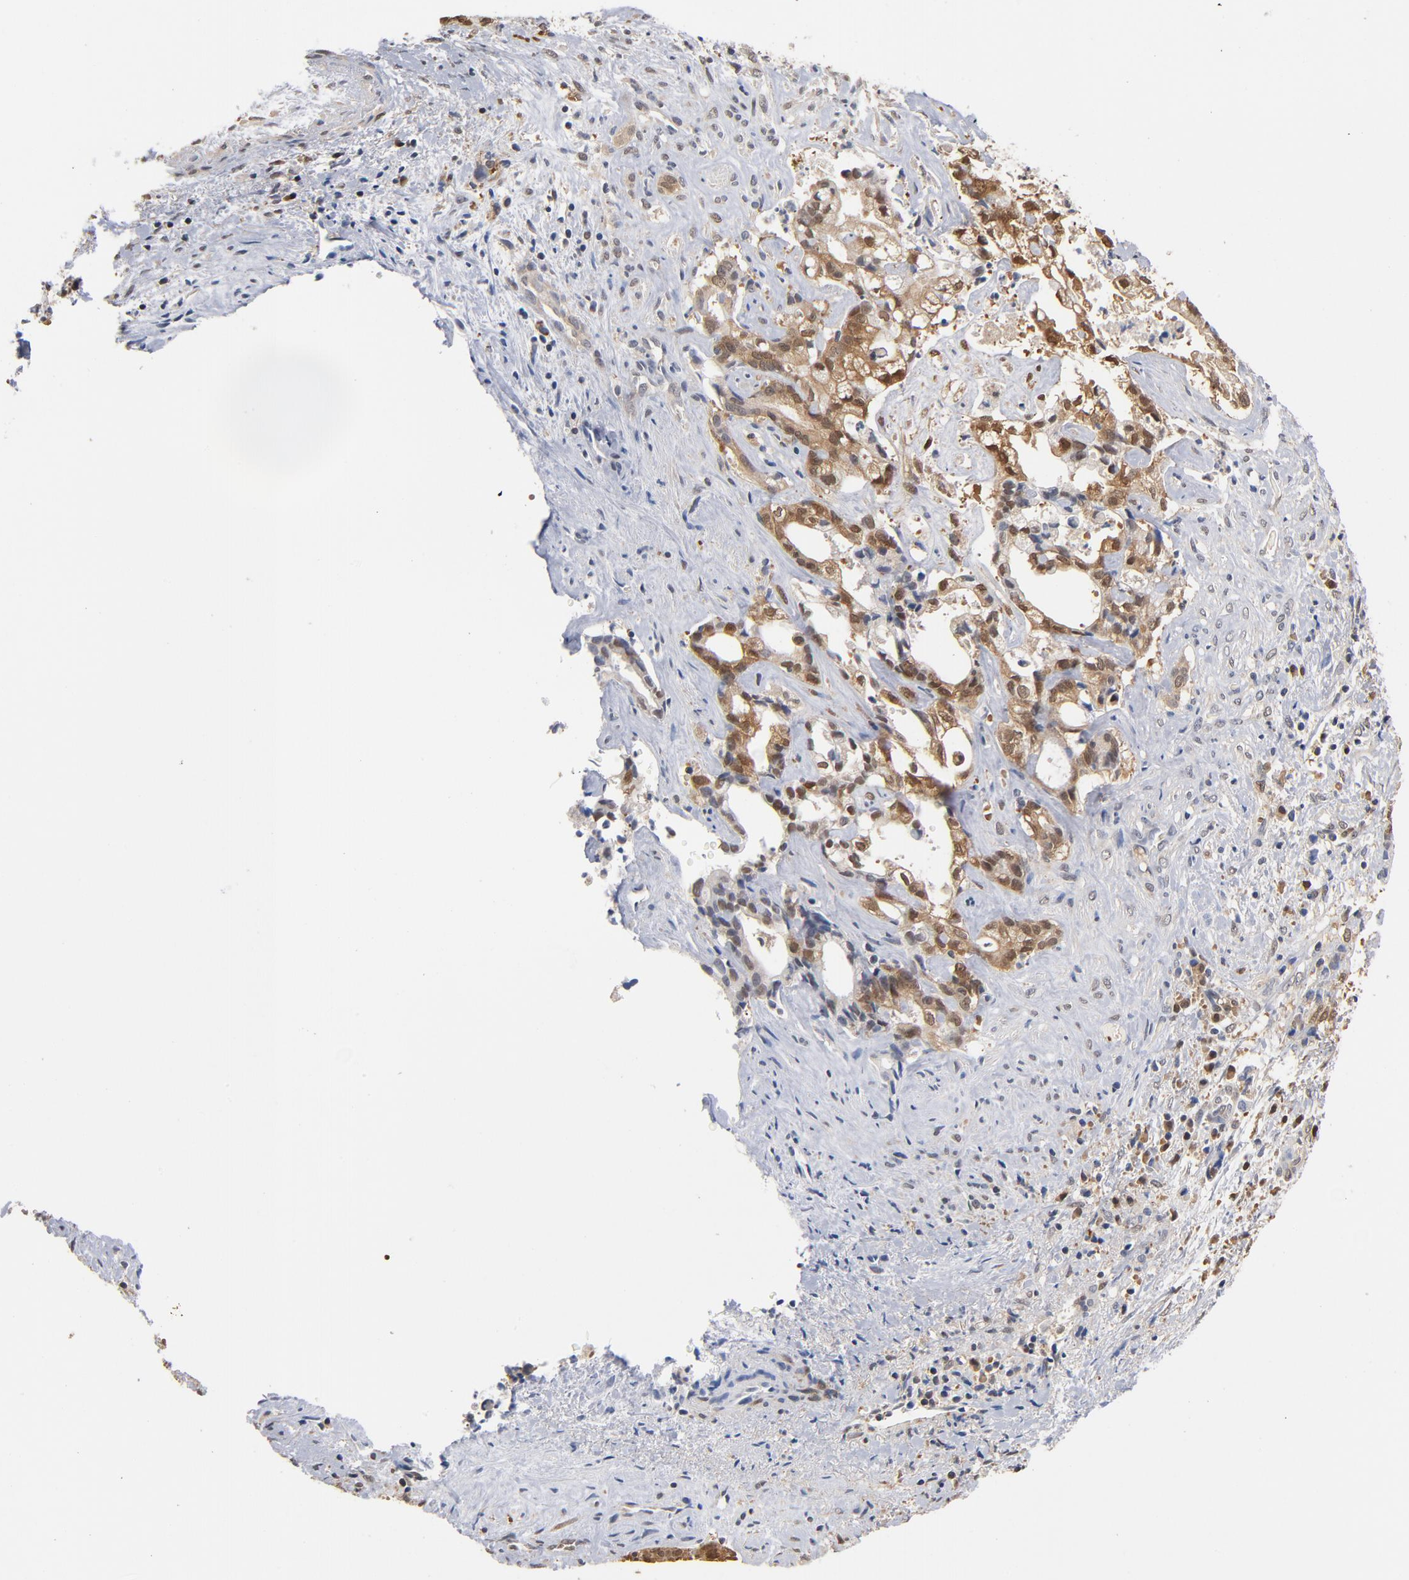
{"staining": {"intensity": "moderate", "quantity": "25%-75%", "location": "cytoplasmic/membranous"}, "tissue": "liver cancer", "cell_type": "Tumor cells", "image_type": "cancer", "snomed": [{"axis": "morphology", "description": "Cholangiocarcinoma"}, {"axis": "topography", "description": "Liver"}], "caption": "High-power microscopy captured an immunohistochemistry (IHC) histopathology image of cholangiocarcinoma (liver), revealing moderate cytoplasmic/membranous expression in approximately 25%-75% of tumor cells.", "gene": "MIF", "patient": {"sex": "male", "age": 57}}